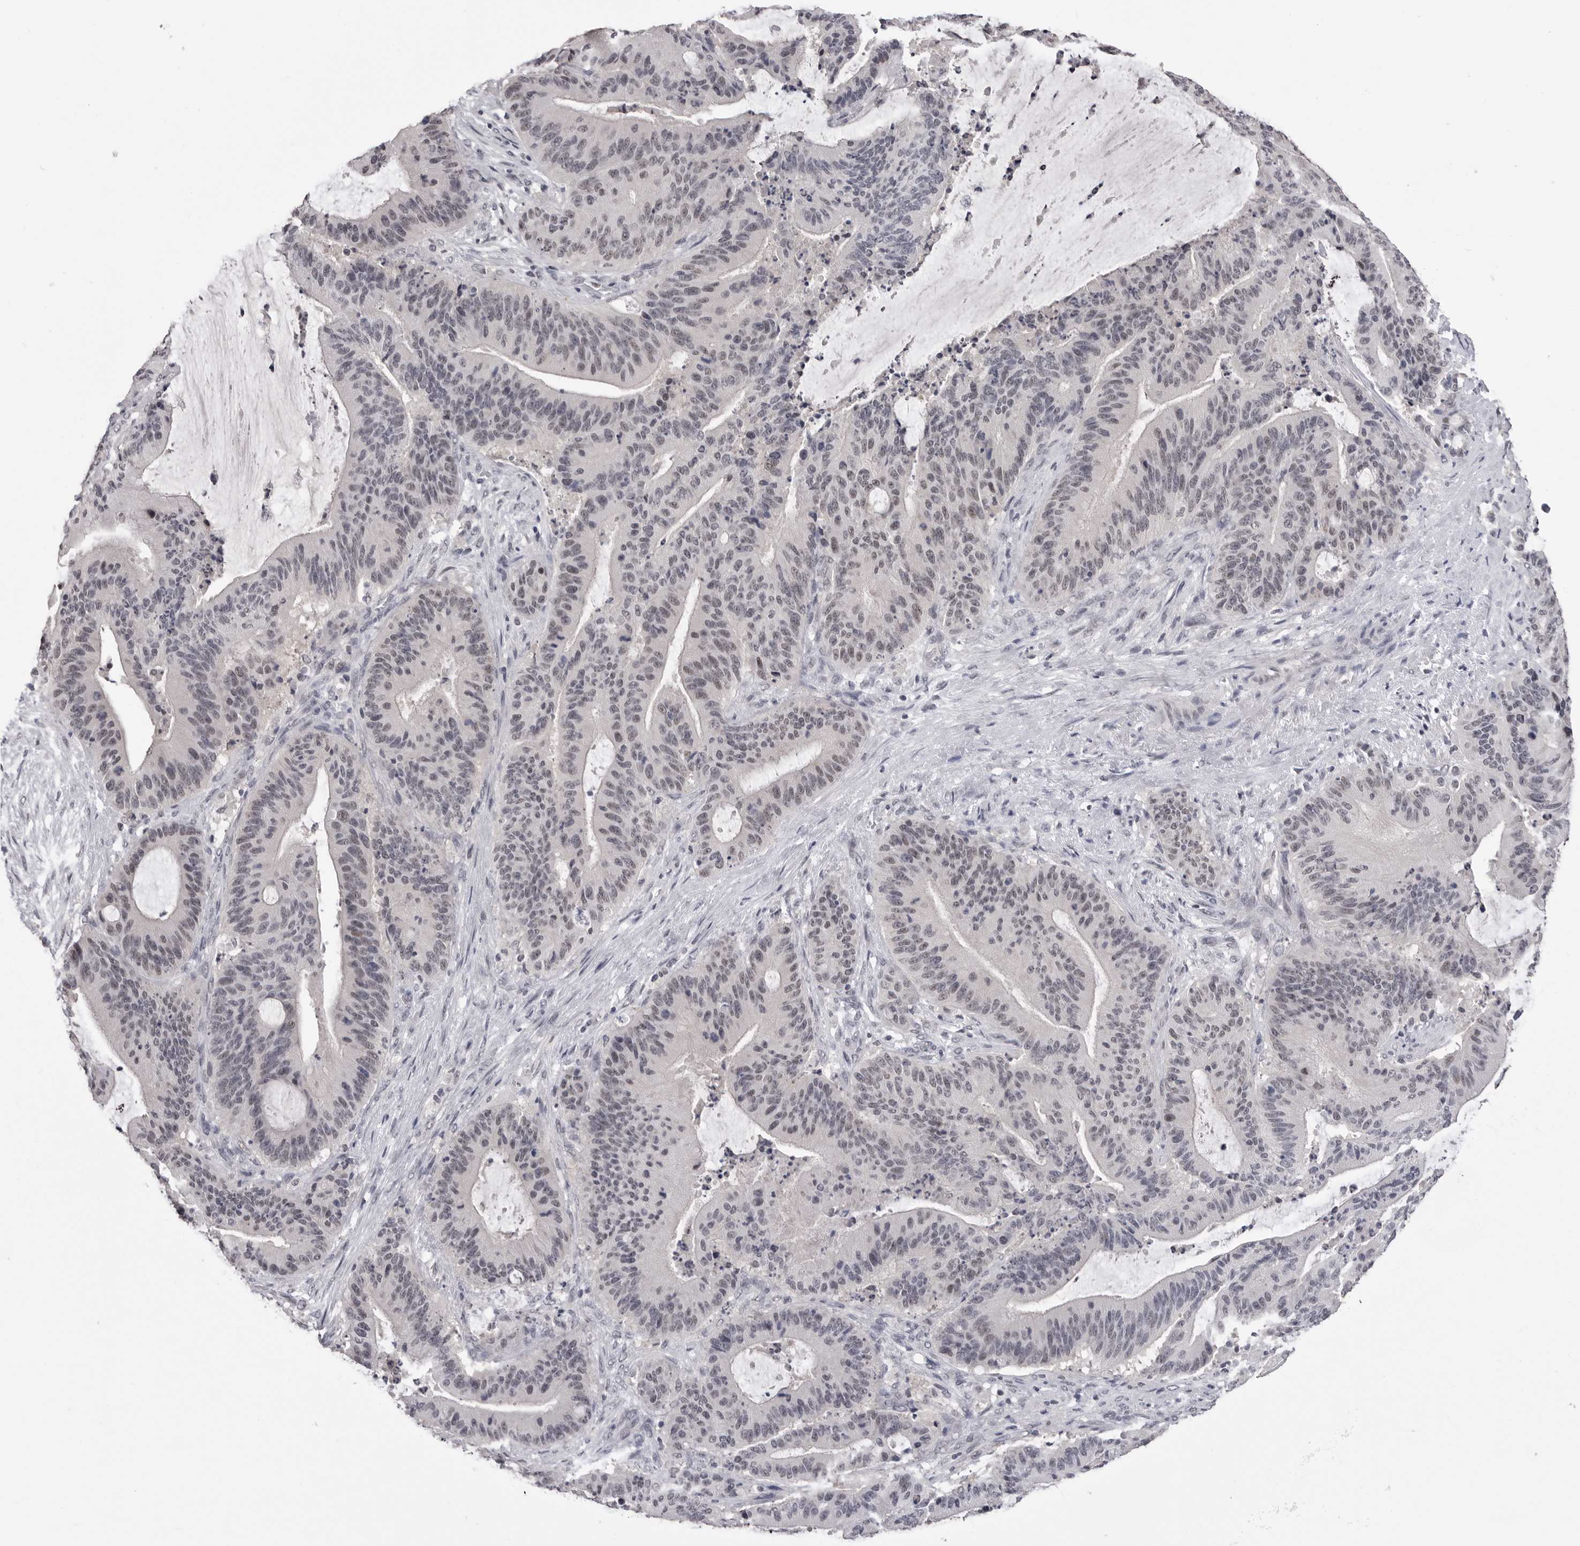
{"staining": {"intensity": "weak", "quantity": ">75%", "location": "nuclear"}, "tissue": "liver cancer", "cell_type": "Tumor cells", "image_type": "cancer", "snomed": [{"axis": "morphology", "description": "Normal tissue, NOS"}, {"axis": "morphology", "description": "Cholangiocarcinoma"}, {"axis": "topography", "description": "Liver"}, {"axis": "topography", "description": "Peripheral nerve tissue"}], "caption": "A photomicrograph of liver cholangiocarcinoma stained for a protein demonstrates weak nuclear brown staining in tumor cells.", "gene": "DLG2", "patient": {"sex": "female", "age": 73}}